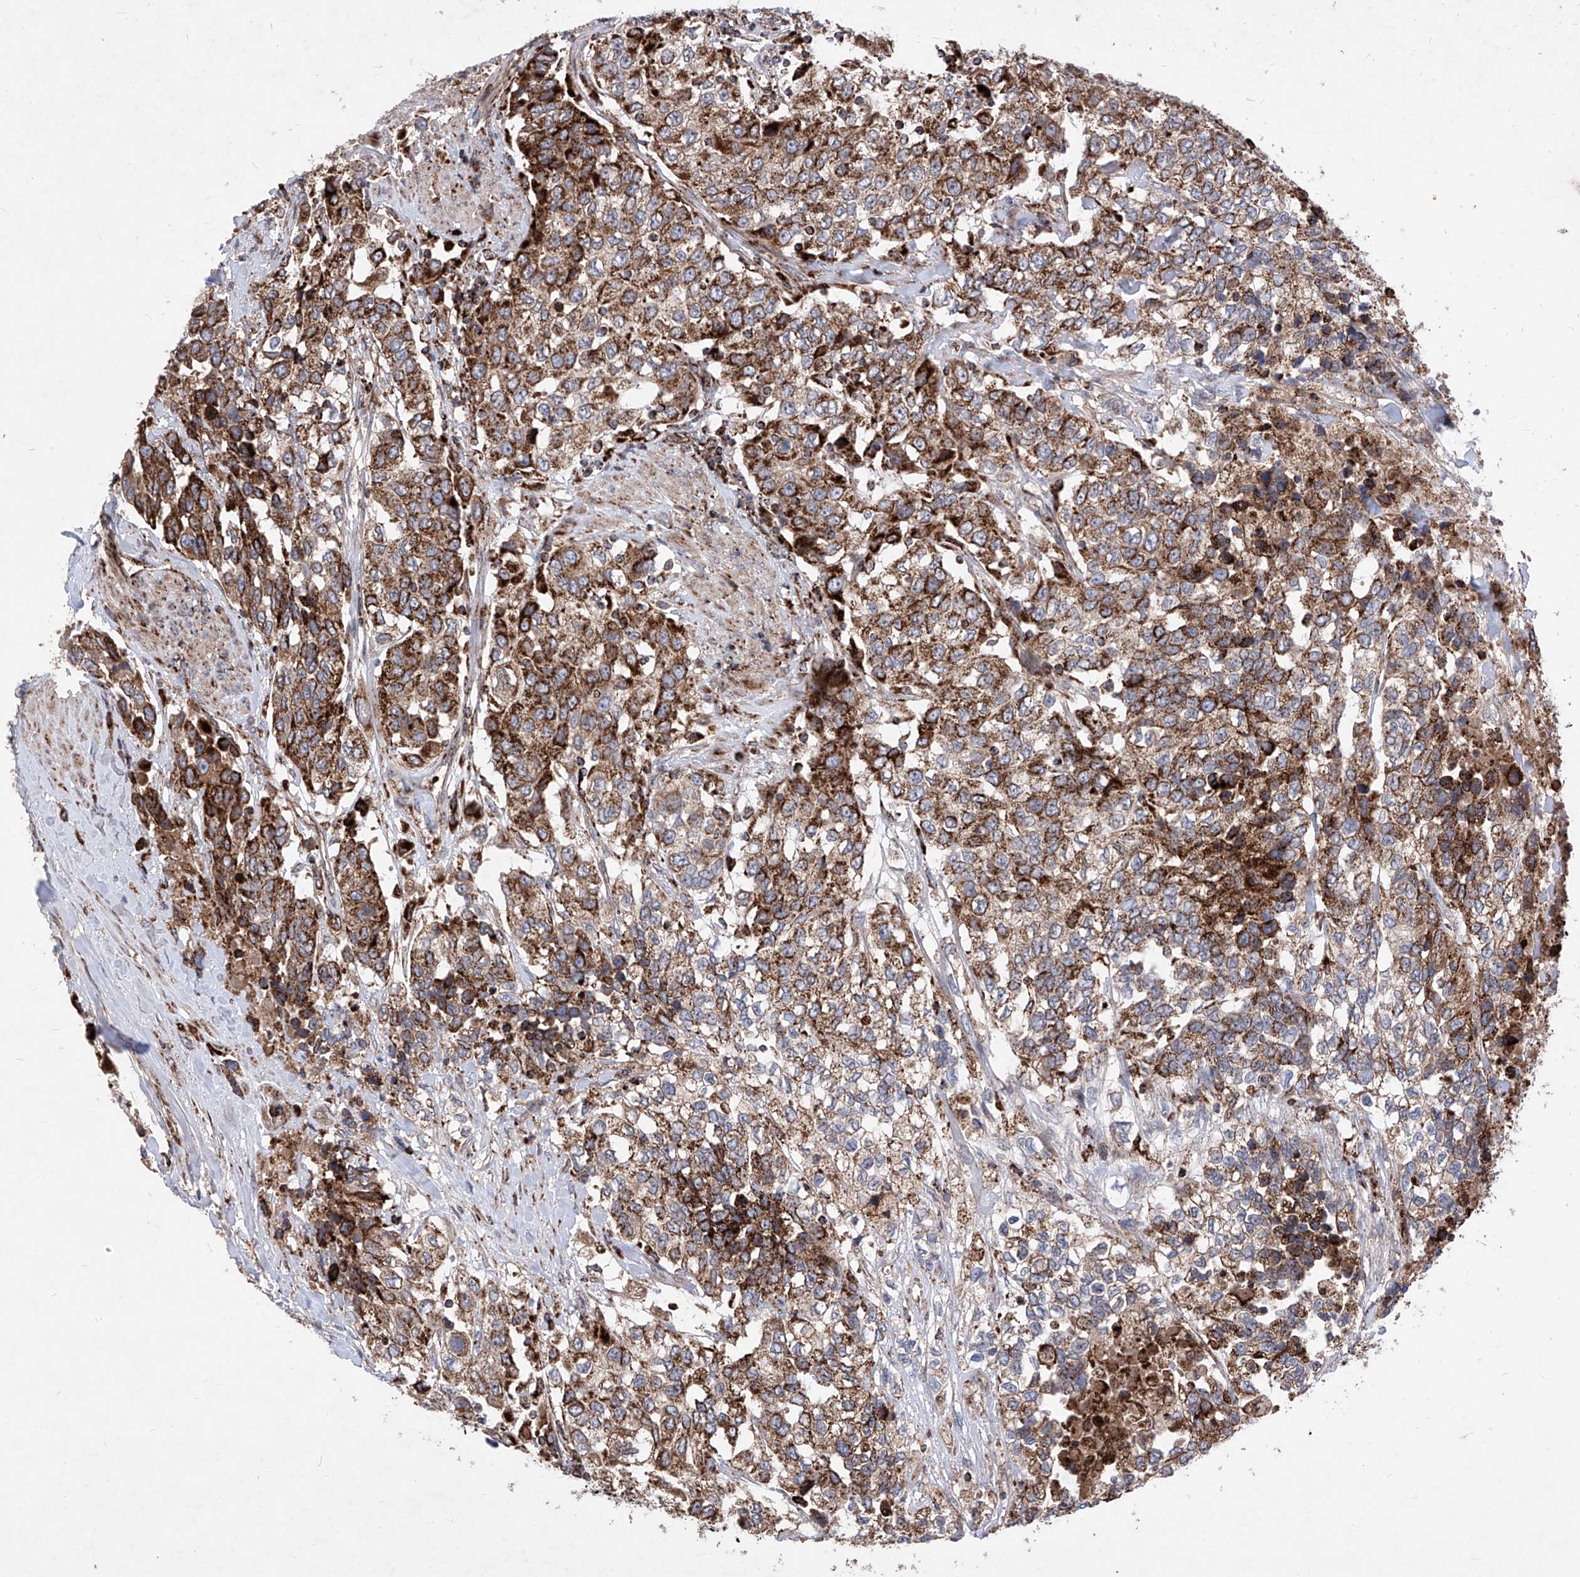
{"staining": {"intensity": "strong", "quantity": ">75%", "location": "cytoplasmic/membranous"}, "tissue": "urothelial cancer", "cell_type": "Tumor cells", "image_type": "cancer", "snomed": [{"axis": "morphology", "description": "Urothelial carcinoma, High grade"}, {"axis": "topography", "description": "Urinary bladder"}], "caption": "Immunohistochemistry (IHC) of urothelial cancer displays high levels of strong cytoplasmic/membranous positivity in about >75% of tumor cells. (Brightfield microscopy of DAB IHC at high magnification).", "gene": "SEMA6A", "patient": {"sex": "female", "age": 80}}